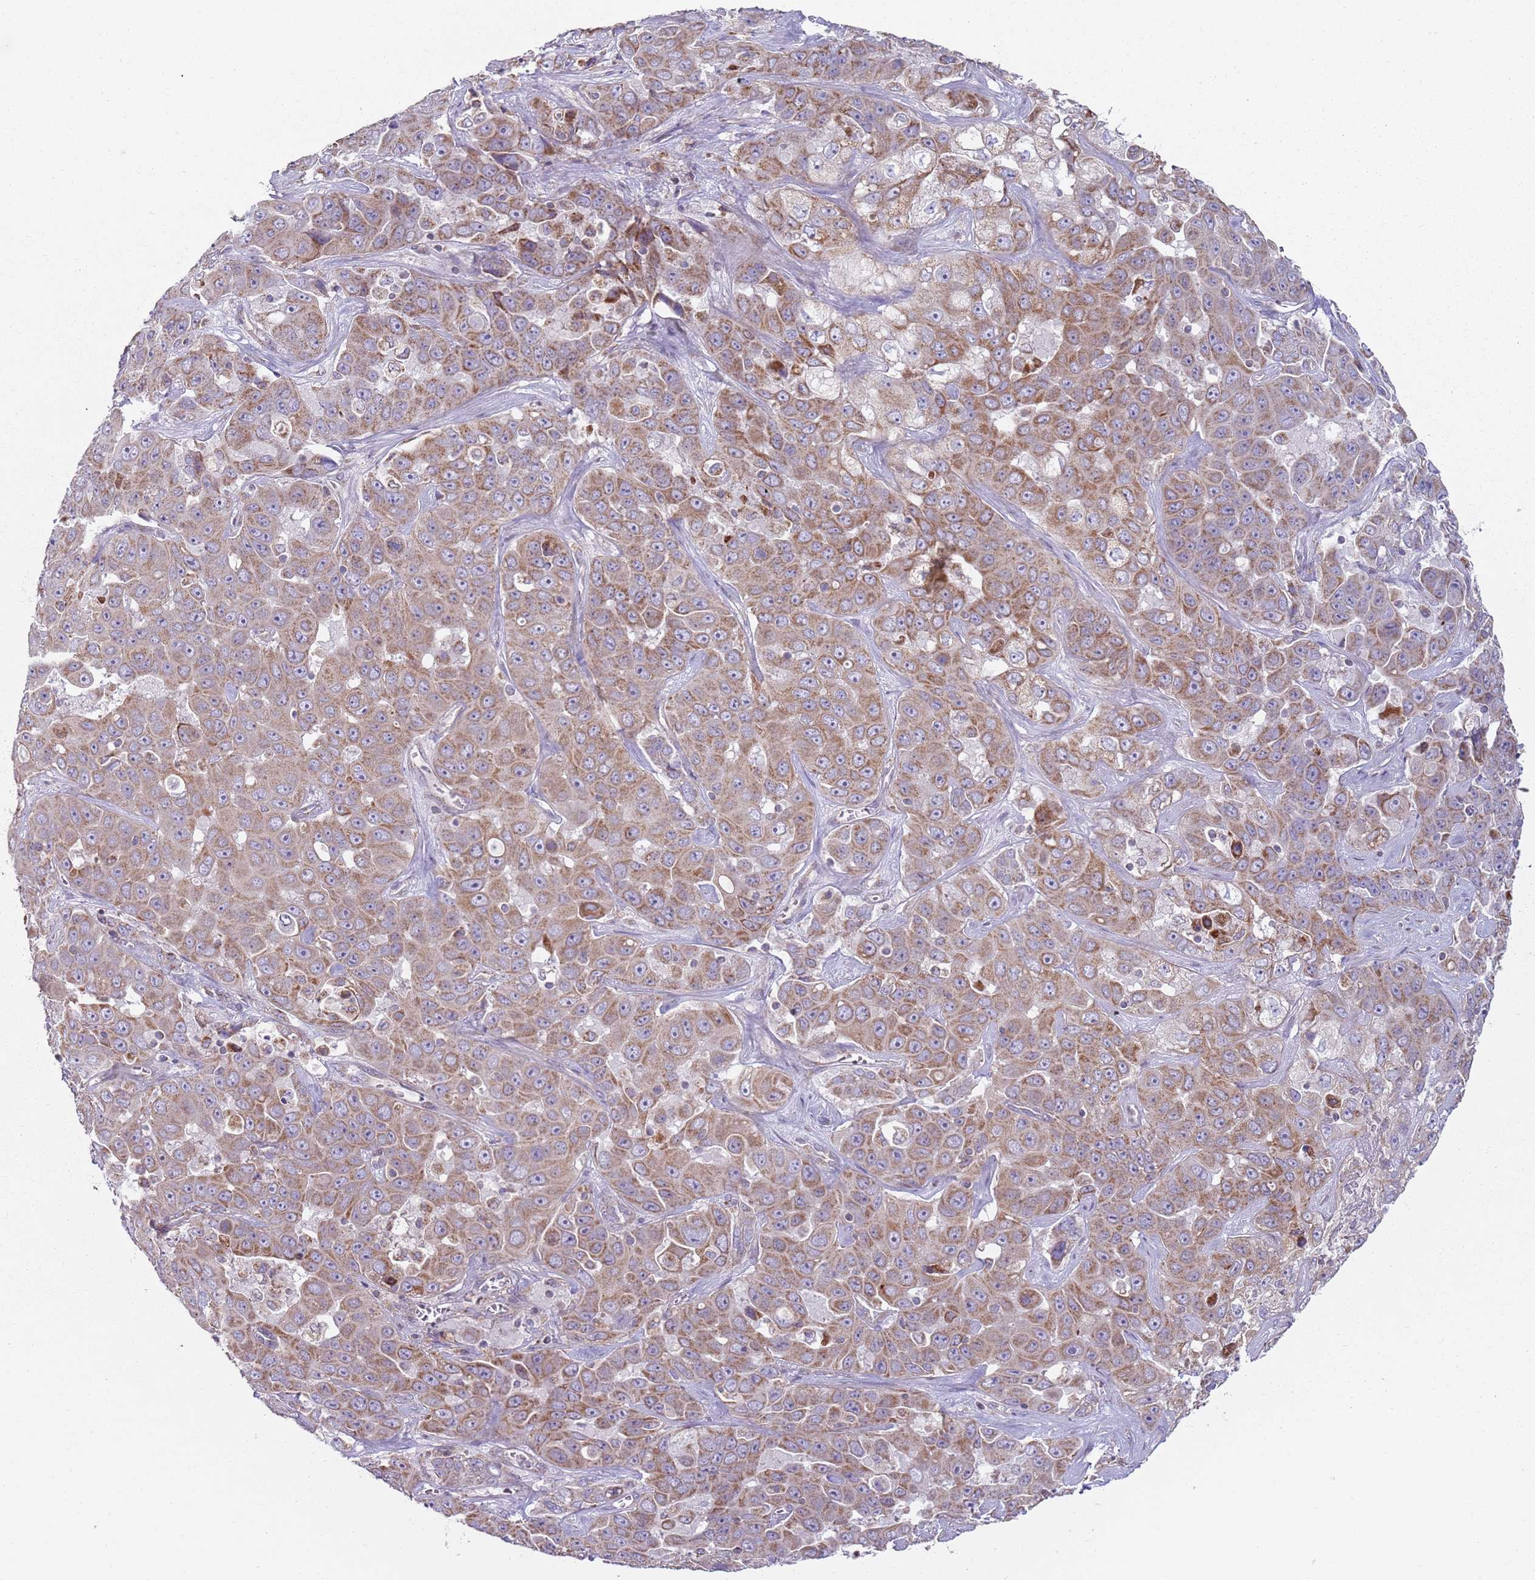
{"staining": {"intensity": "moderate", "quantity": ">75%", "location": "cytoplasmic/membranous"}, "tissue": "liver cancer", "cell_type": "Tumor cells", "image_type": "cancer", "snomed": [{"axis": "morphology", "description": "Cholangiocarcinoma"}, {"axis": "topography", "description": "Liver"}], "caption": "A medium amount of moderate cytoplasmic/membranous expression is appreciated in approximately >75% of tumor cells in cholangiocarcinoma (liver) tissue. (IHC, brightfield microscopy, high magnification).", "gene": "GAS8", "patient": {"sex": "female", "age": 52}}